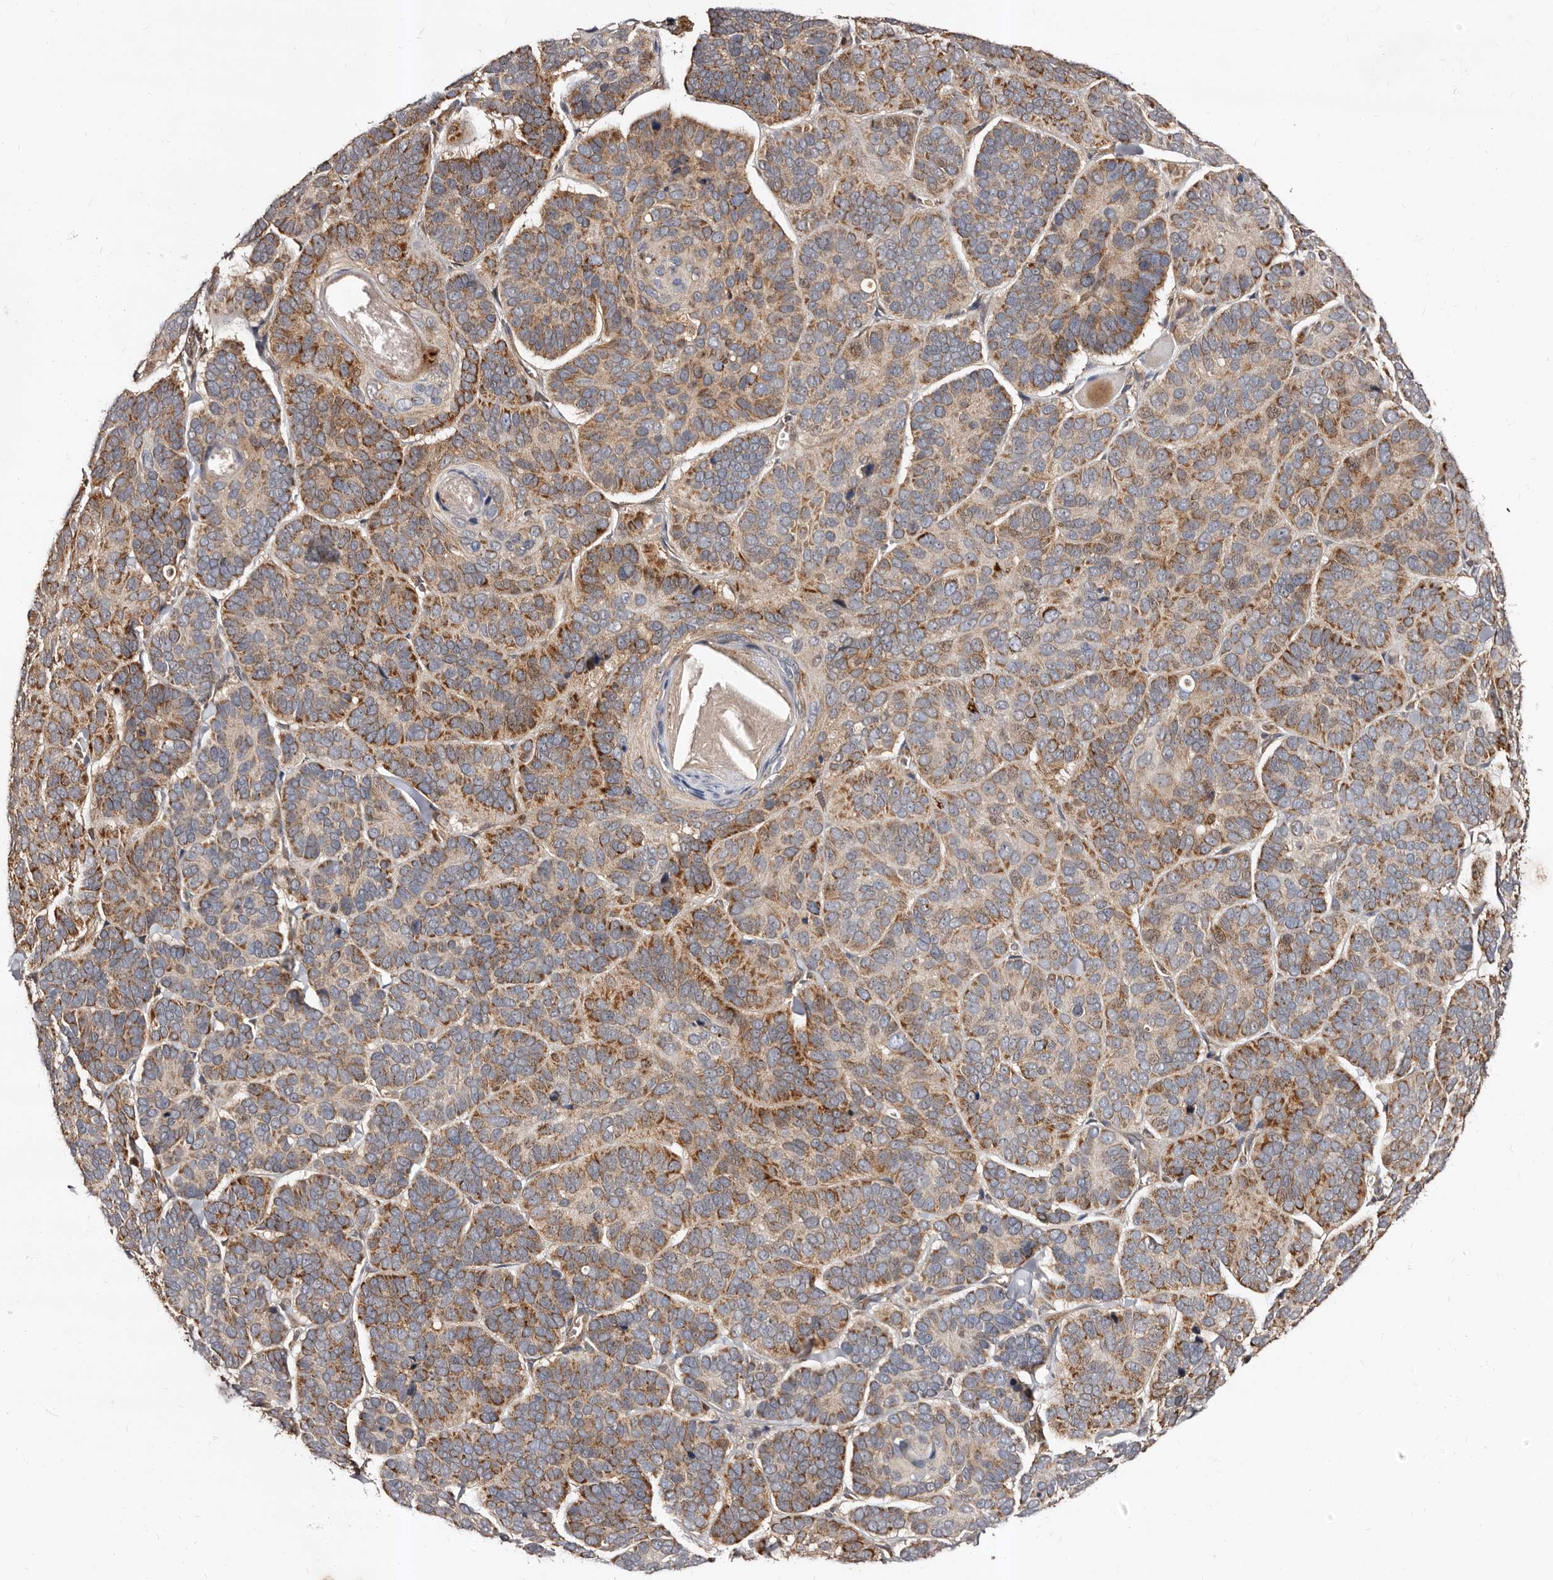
{"staining": {"intensity": "moderate", "quantity": "25%-75%", "location": "cytoplasmic/membranous"}, "tissue": "skin cancer", "cell_type": "Tumor cells", "image_type": "cancer", "snomed": [{"axis": "morphology", "description": "Basal cell carcinoma"}, {"axis": "topography", "description": "Skin"}], "caption": "This micrograph shows immunohistochemistry staining of basal cell carcinoma (skin), with medium moderate cytoplasmic/membranous staining in approximately 25%-75% of tumor cells.", "gene": "BAX", "patient": {"sex": "male", "age": 62}}